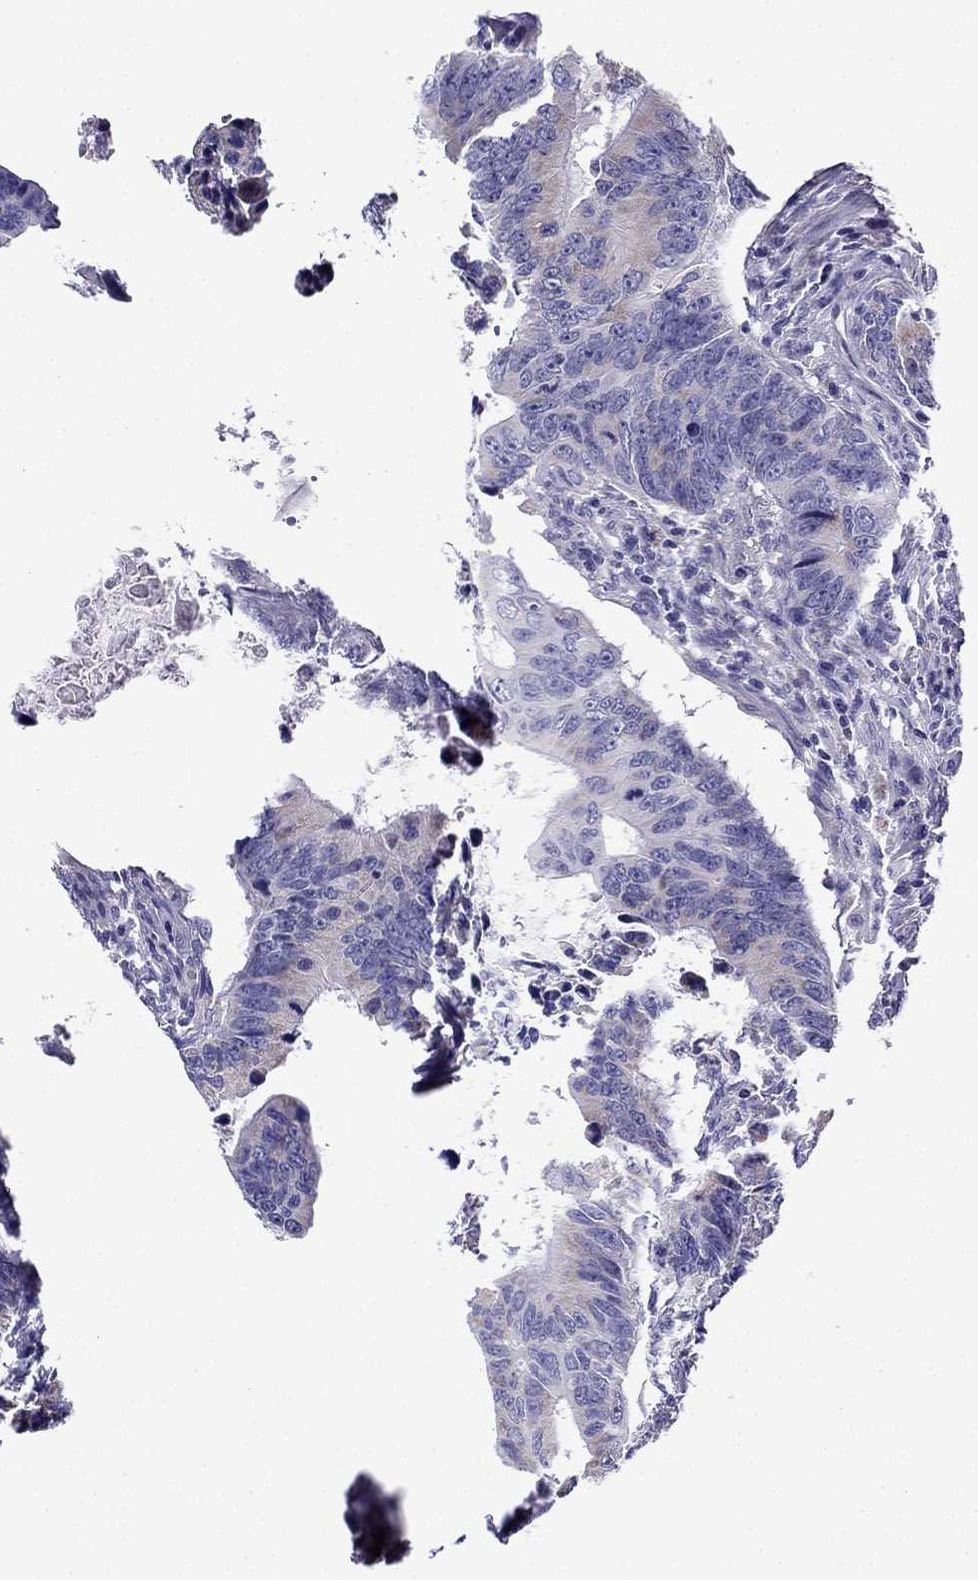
{"staining": {"intensity": "weak", "quantity": "<25%", "location": "cytoplasmic/membranous"}, "tissue": "colorectal cancer", "cell_type": "Tumor cells", "image_type": "cancer", "snomed": [{"axis": "morphology", "description": "Adenocarcinoma, NOS"}, {"axis": "topography", "description": "Colon"}], "caption": "Tumor cells show no significant protein expression in colorectal adenocarcinoma. (Immunohistochemistry (ihc), brightfield microscopy, high magnification).", "gene": "KIF5A", "patient": {"sex": "female", "age": 87}}